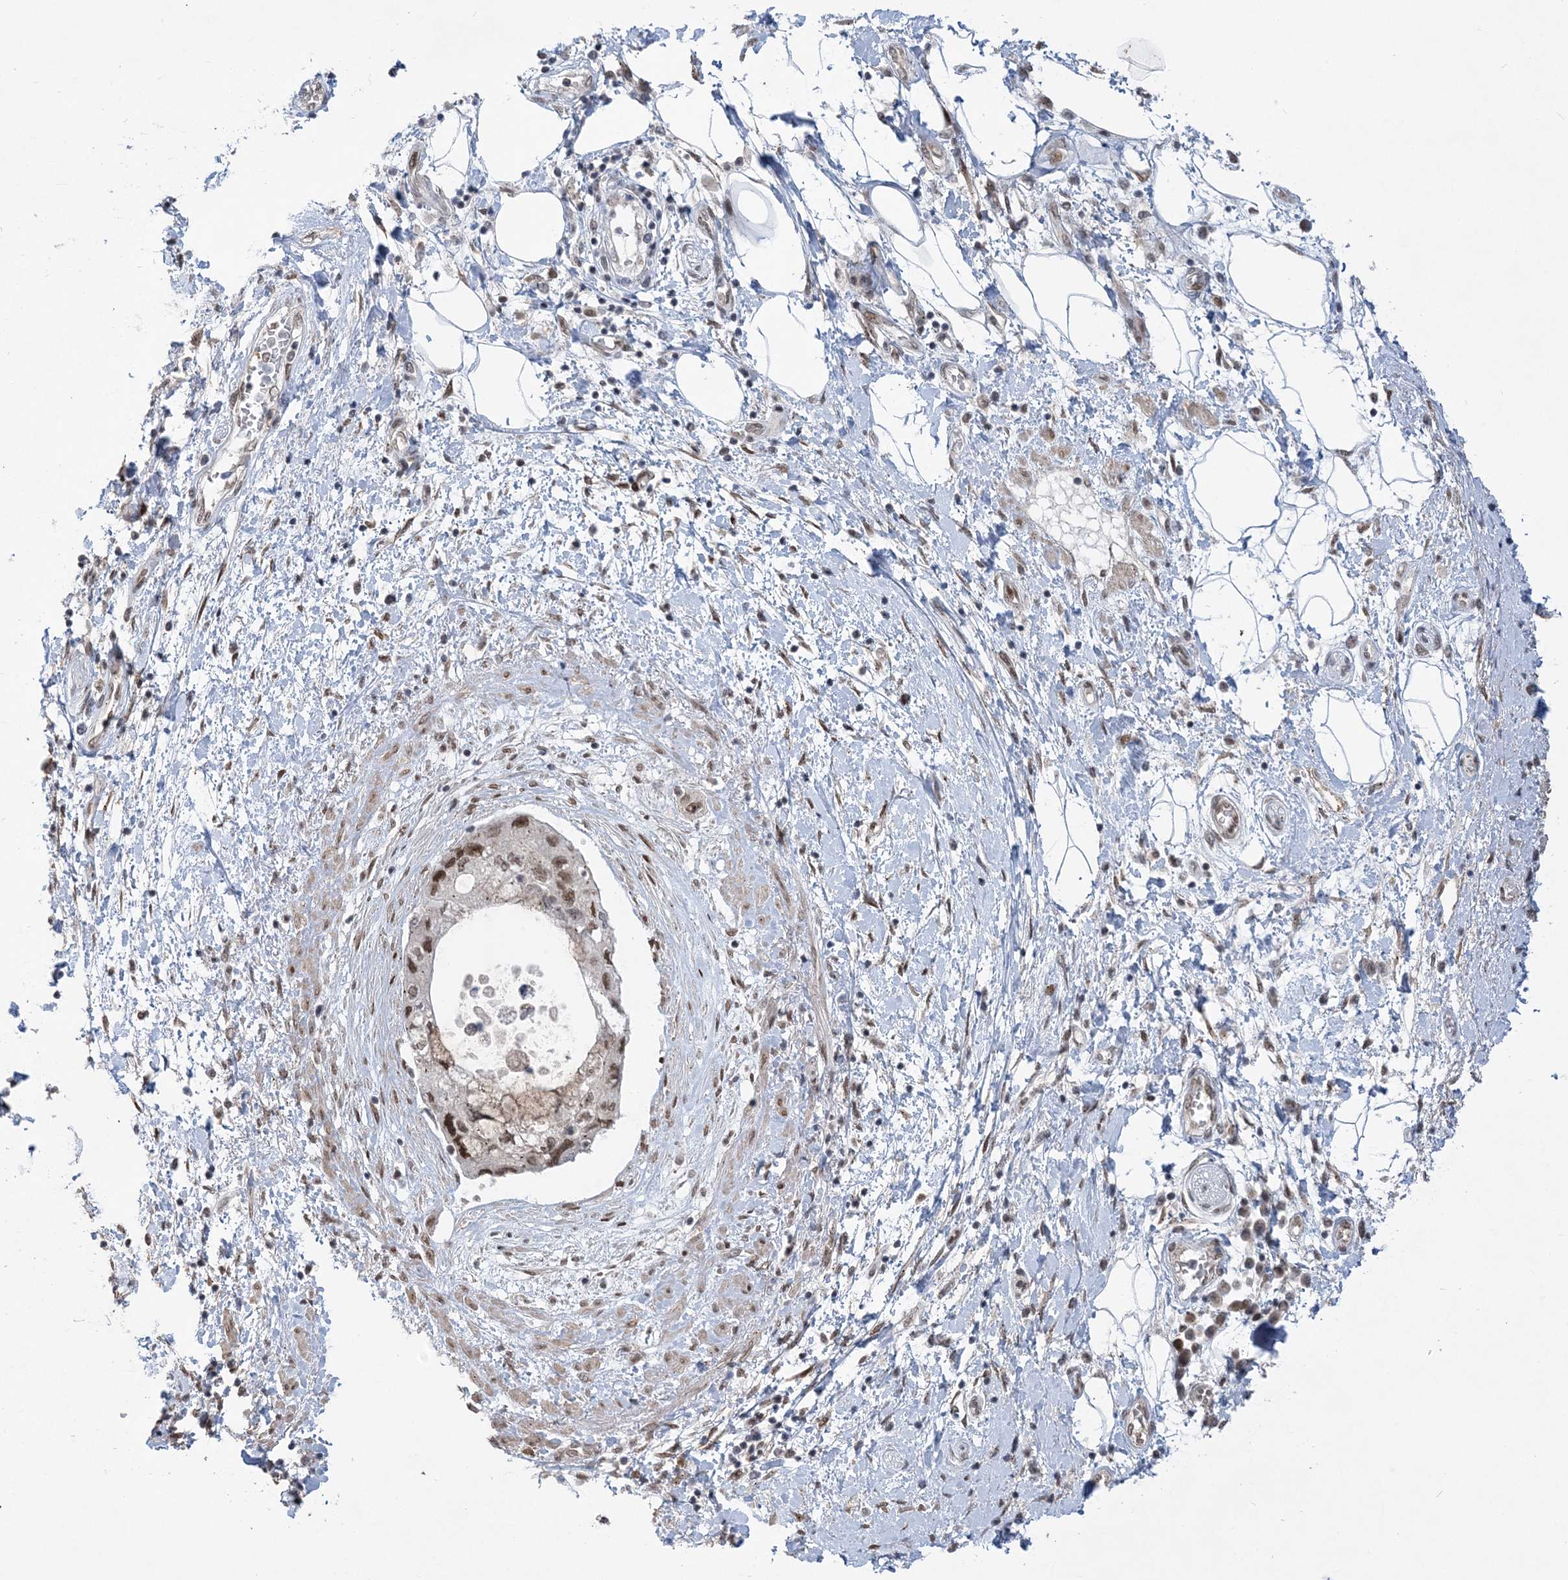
{"staining": {"intensity": "moderate", "quantity": ">75%", "location": "nuclear"}, "tissue": "pancreatic cancer", "cell_type": "Tumor cells", "image_type": "cancer", "snomed": [{"axis": "morphology", "description": "Adenocarcinoma, NOS"}, {"axis": "topography", "description": "Pancreas"}], "caption": "Pancreatic adenocarcinoma stained with a brown dye exhibits moderate nuclear positive positivity in about >75% of tumor cells.", "gene": "WAC", "patient": {"sex": "female", "age": 73}}